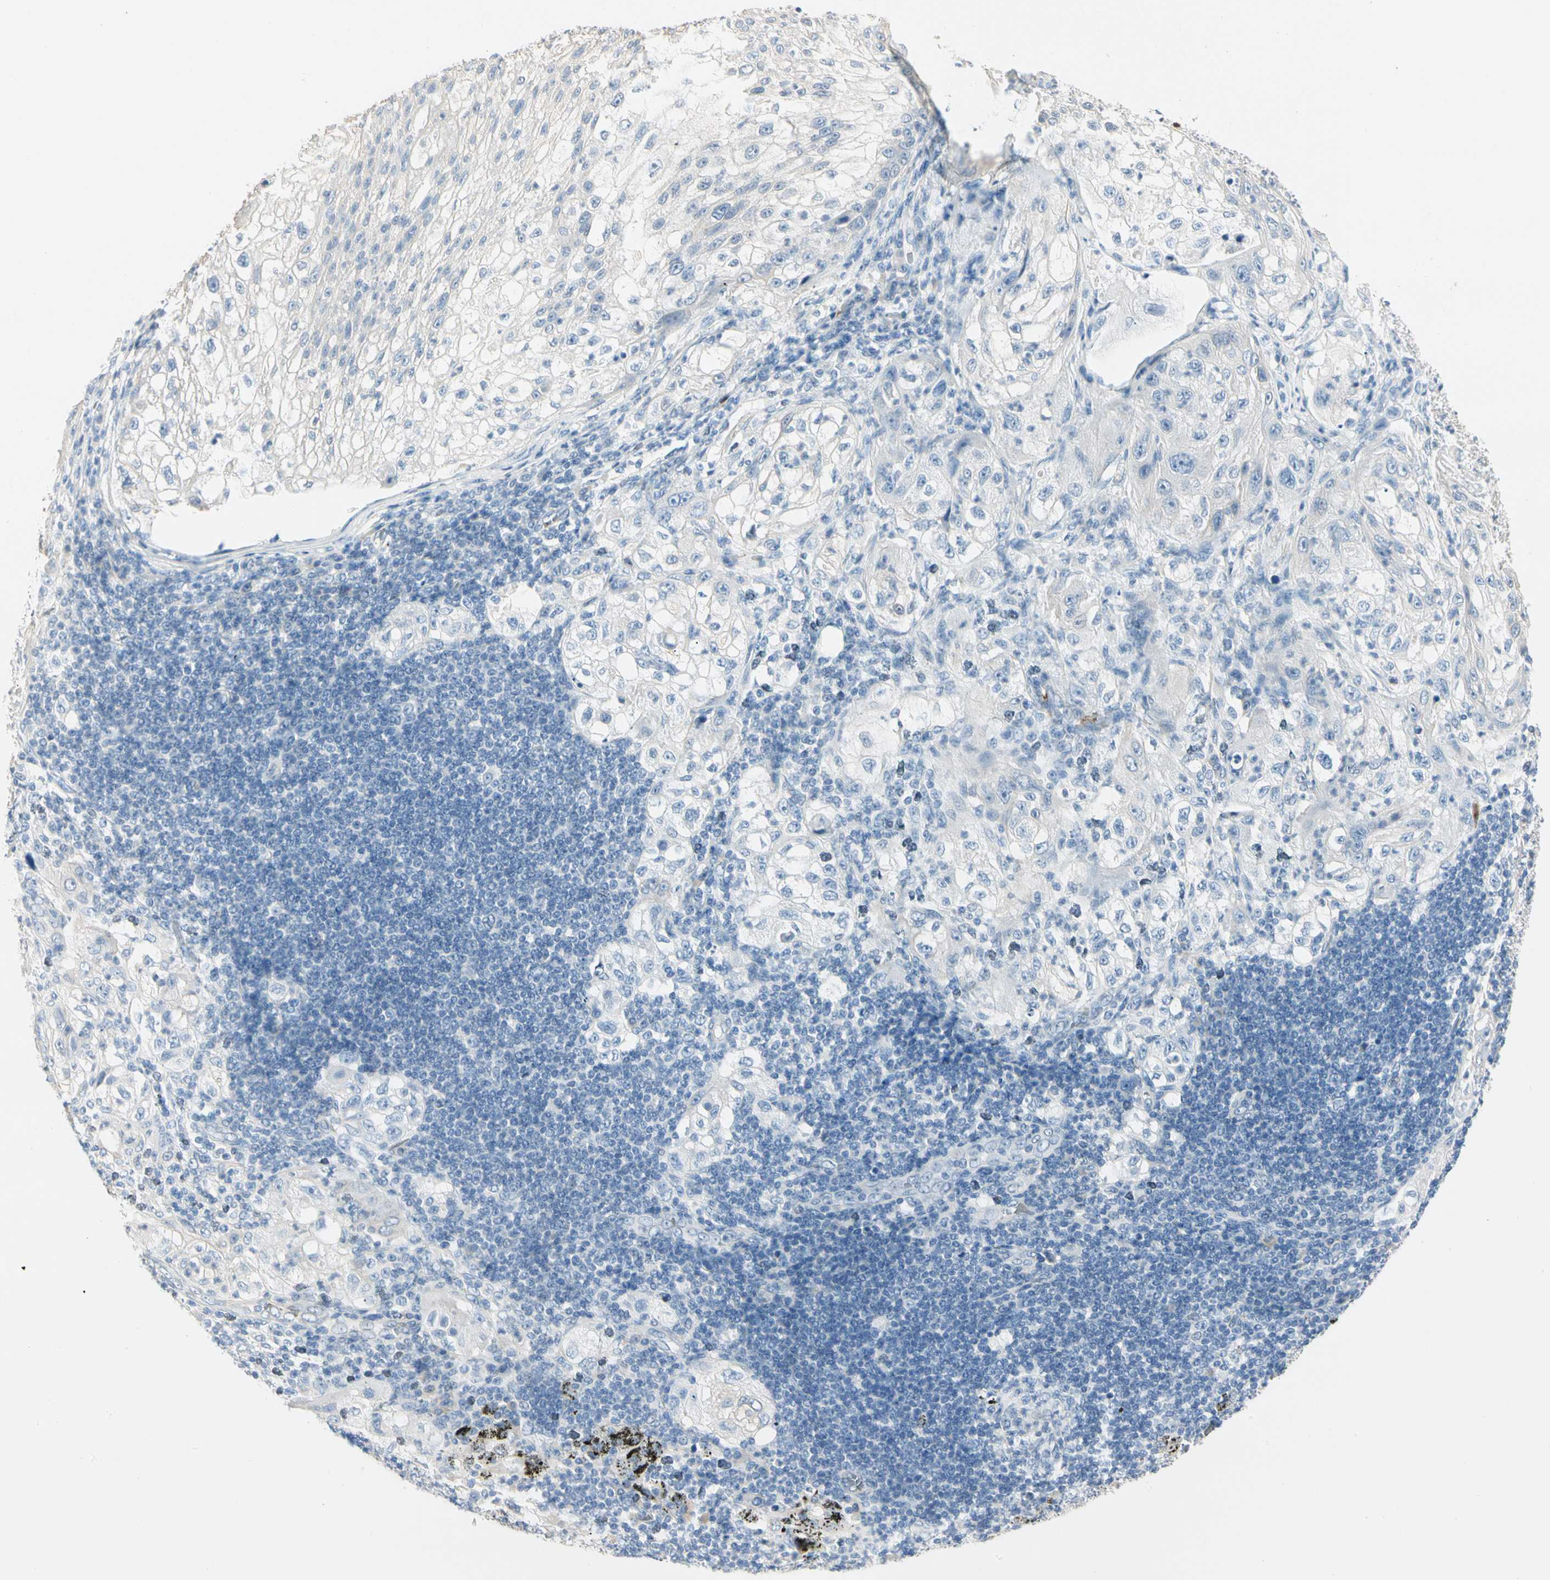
{"staining": {"intensity": "negative", "quantity": "none", "location": "none"}, "tissue": "lung cancer", "cell_type": "Tumor cells", "image_type": "cancer", "snomed": [{"axis": "morphology", "description": "Inflammation, NOS"}, {"axis": "morphology", "description": "Squamous cell carcinoma, NOS"}, {"axis": "topography", "description": "Lymph node"}, {"axis": "topography", "description": "Soft tissue"}, {"axis": "topography", "description": "Lung"}], "caption": "There is no significant positivity in tumor cells of lung squamous cell carcinoma. Nuclei are stained in blue.", "gene": "CA1", "patient": {"sex": "male", "age": 66}}